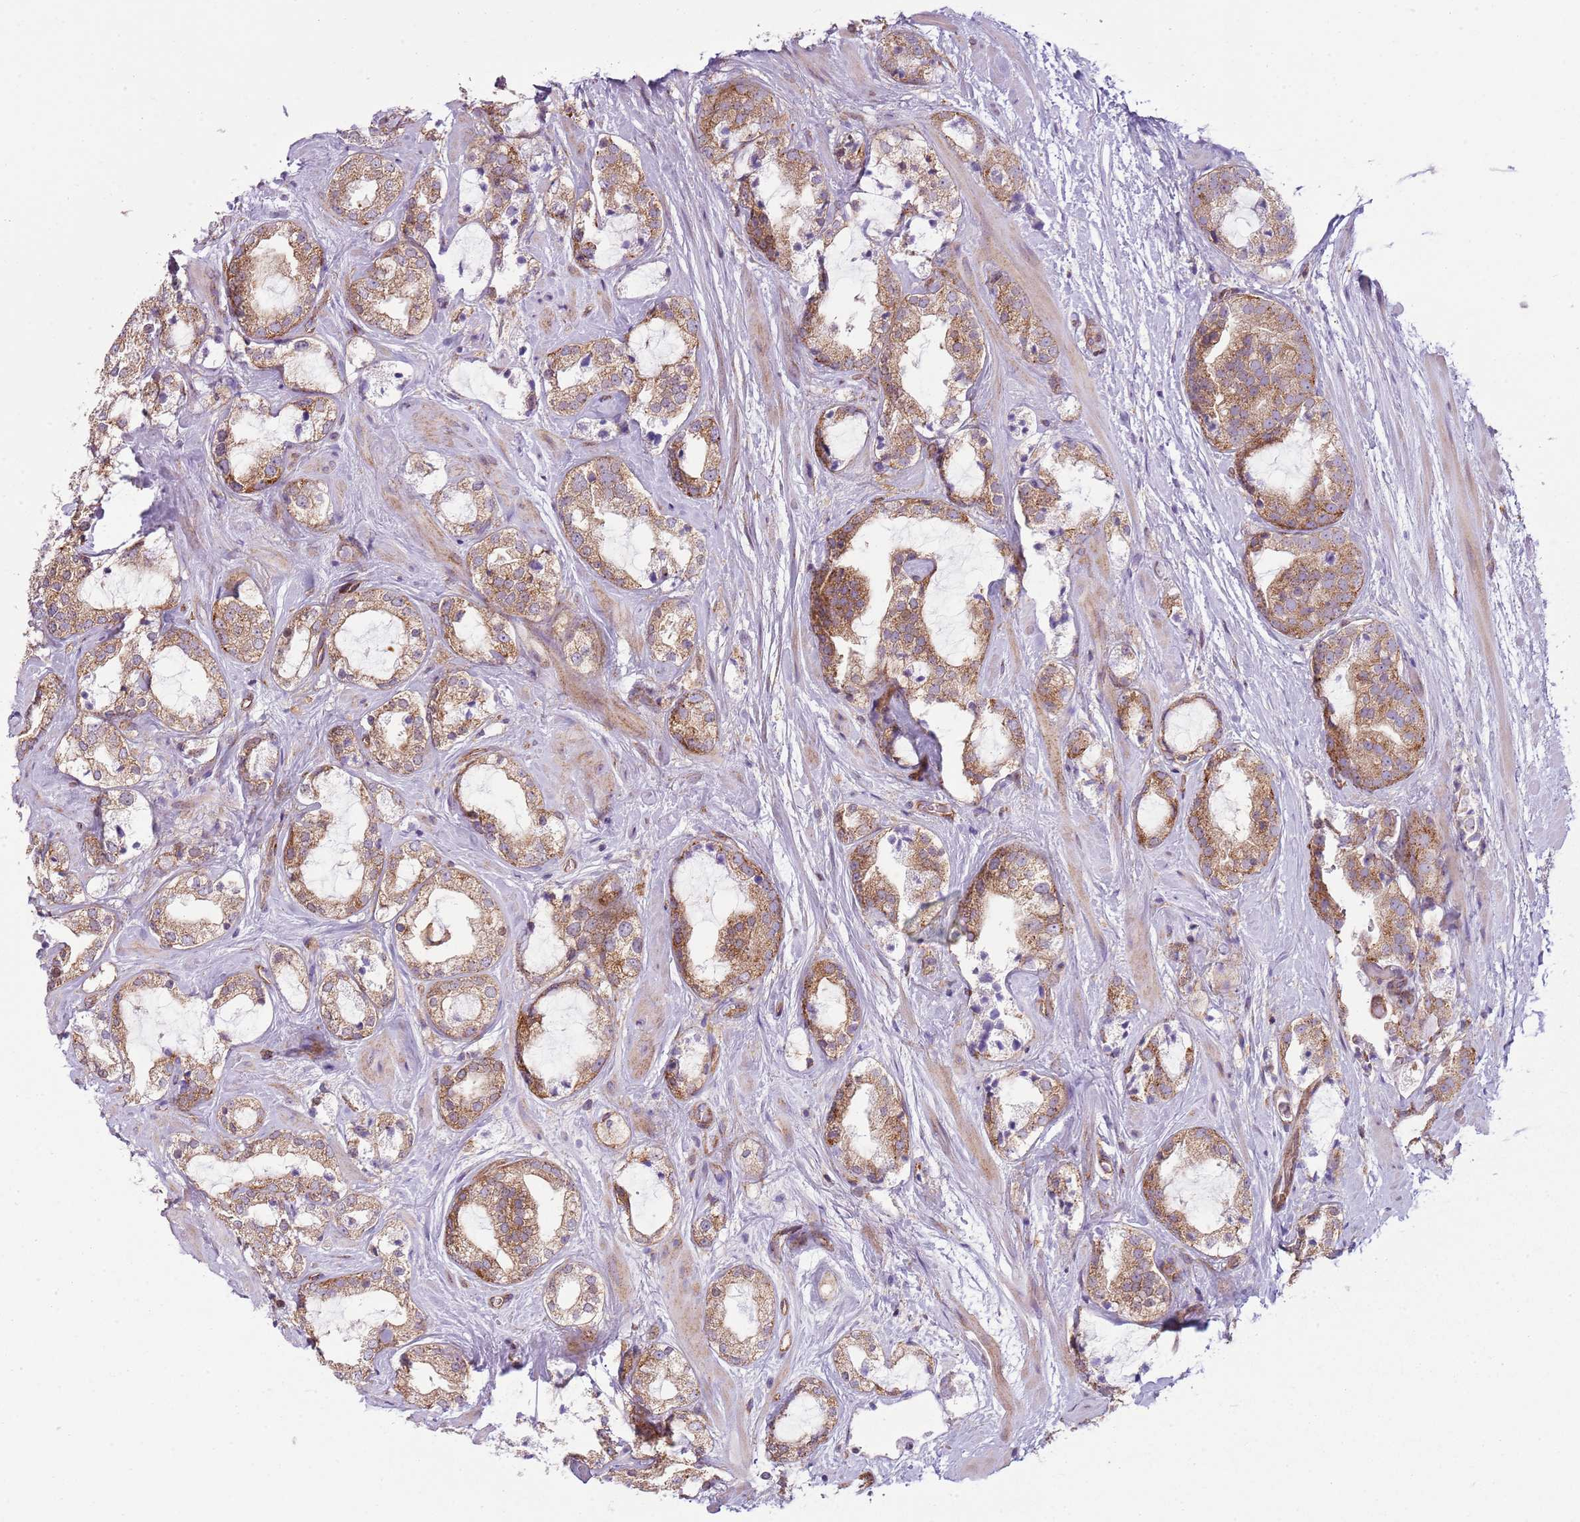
{"staining": {"intensity": "moderate", "quantity": "25%-75%", "location": "cytoplasmic/membranous"}, "tissue": "prostate cancer", "cell_type": "Tumor cells", "image_type": "cancer", "snomed": [{"axis": "morphology", "description": "Adenocarcinoma, High grade"}, {"axis": "topography", "description": "Prostate"}], "caption": "There is medium levels of moderate cytoplasmic/membranous positivity in tumor cells of prostate cancer (adenocarcinoma (high-grade)), as demonstrated by immunohistochemical staining (brown color).", "gene": "SNX1", "patient": {"sex": "male", "age": 64}}